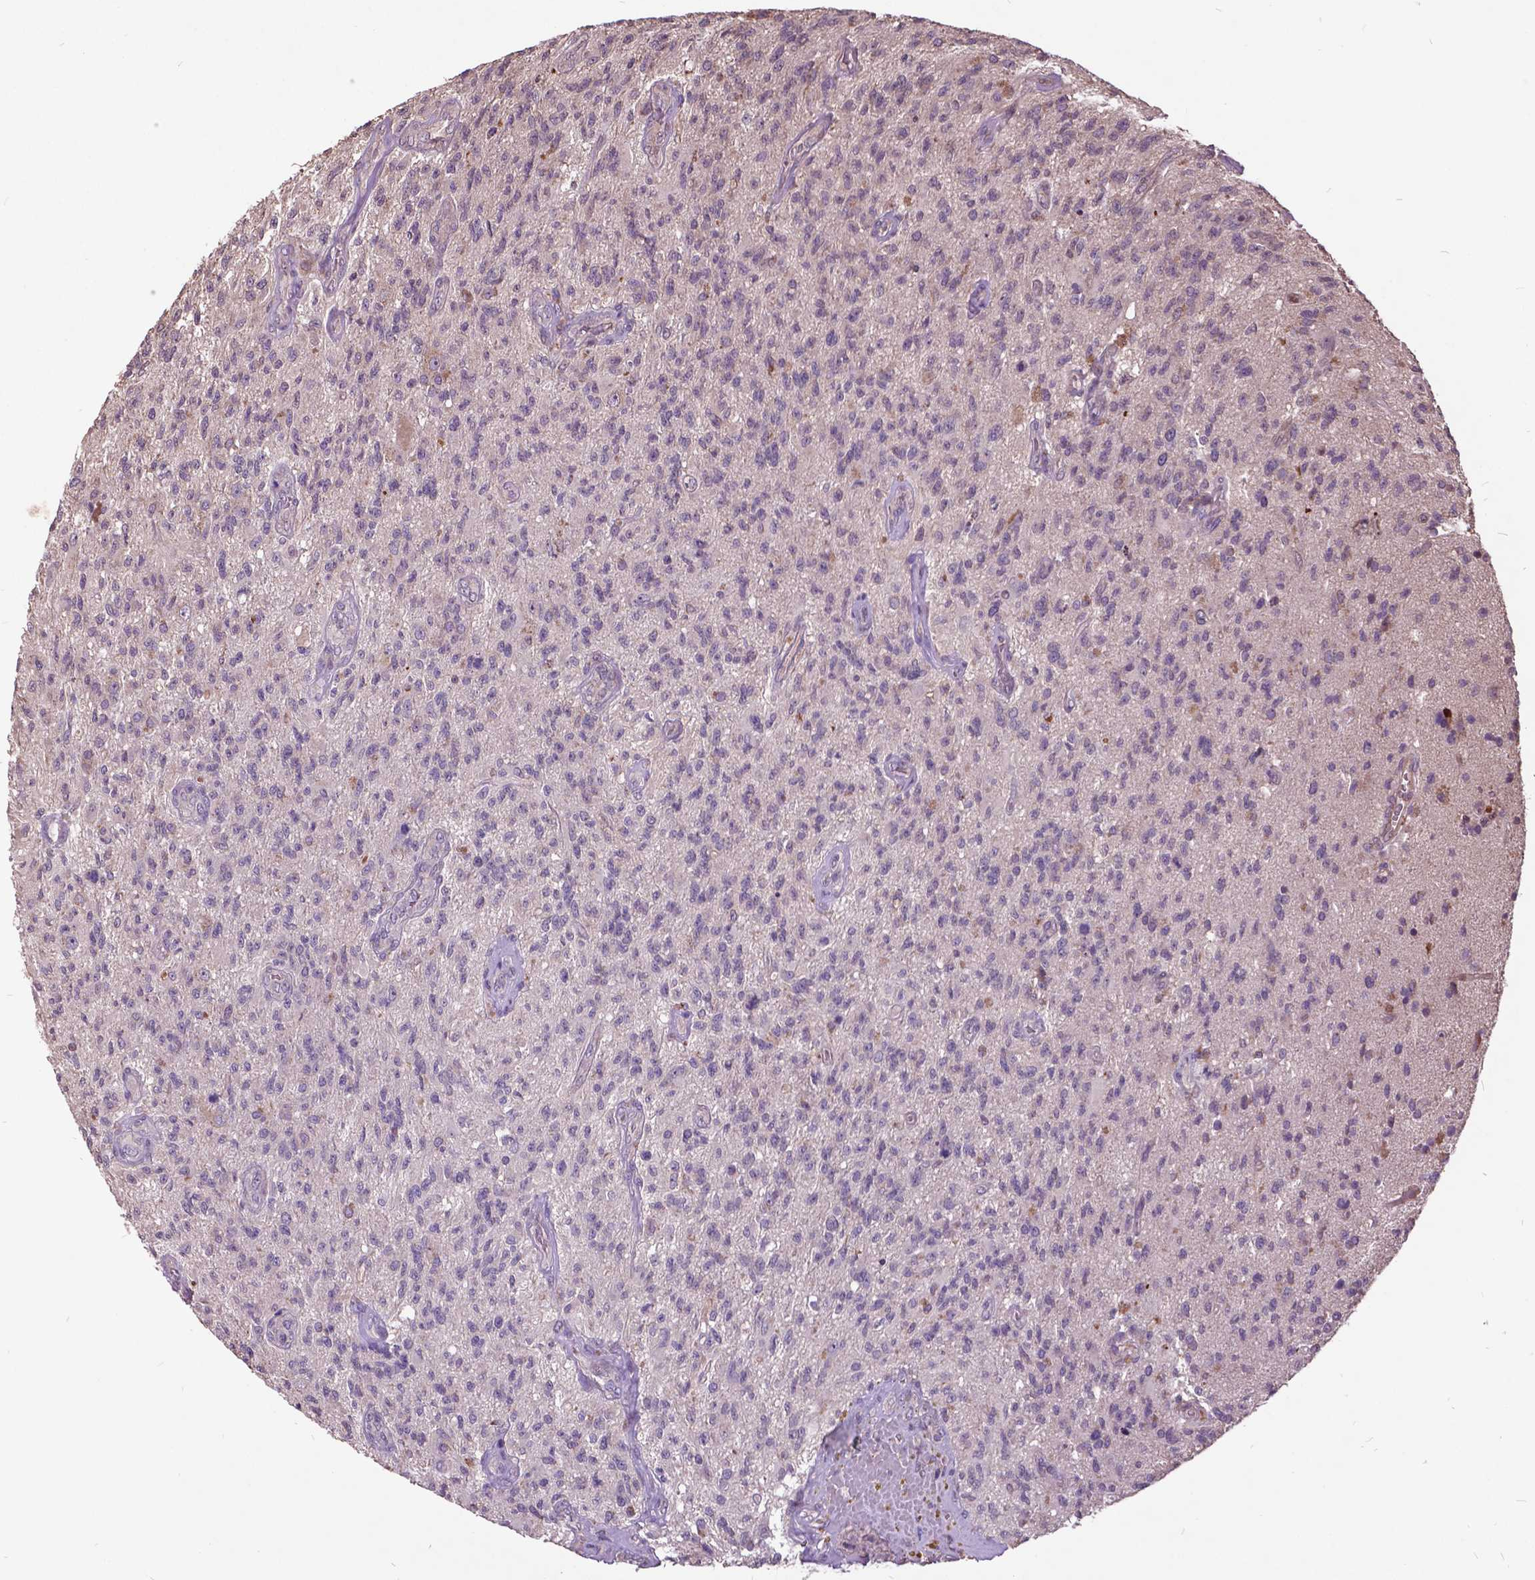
{"staining": {"intensity": "negative", "quantity": "none", "location": "none"}, "tissue": "glioma", "cell_type": "Tumor cells", "image_type": "cancer", "snomed": [{"axis": "morphology", "description": "Glioma, malignant, High grade"}, {"axis": "topography", "description": "Brain"}], "caption": "IHC image of neoplastic tissue: malignant glioma (high-grade) stained with DAB (3,3'-diaminobenzidine) shows no significant protein staining in tumor cells. (Brightfield microscopy of DAB (3,3'-diaminobenzidine) IHC at high magnification).", "gene": "AP1S3", "patient": {"sex": "male", "age": 56}}